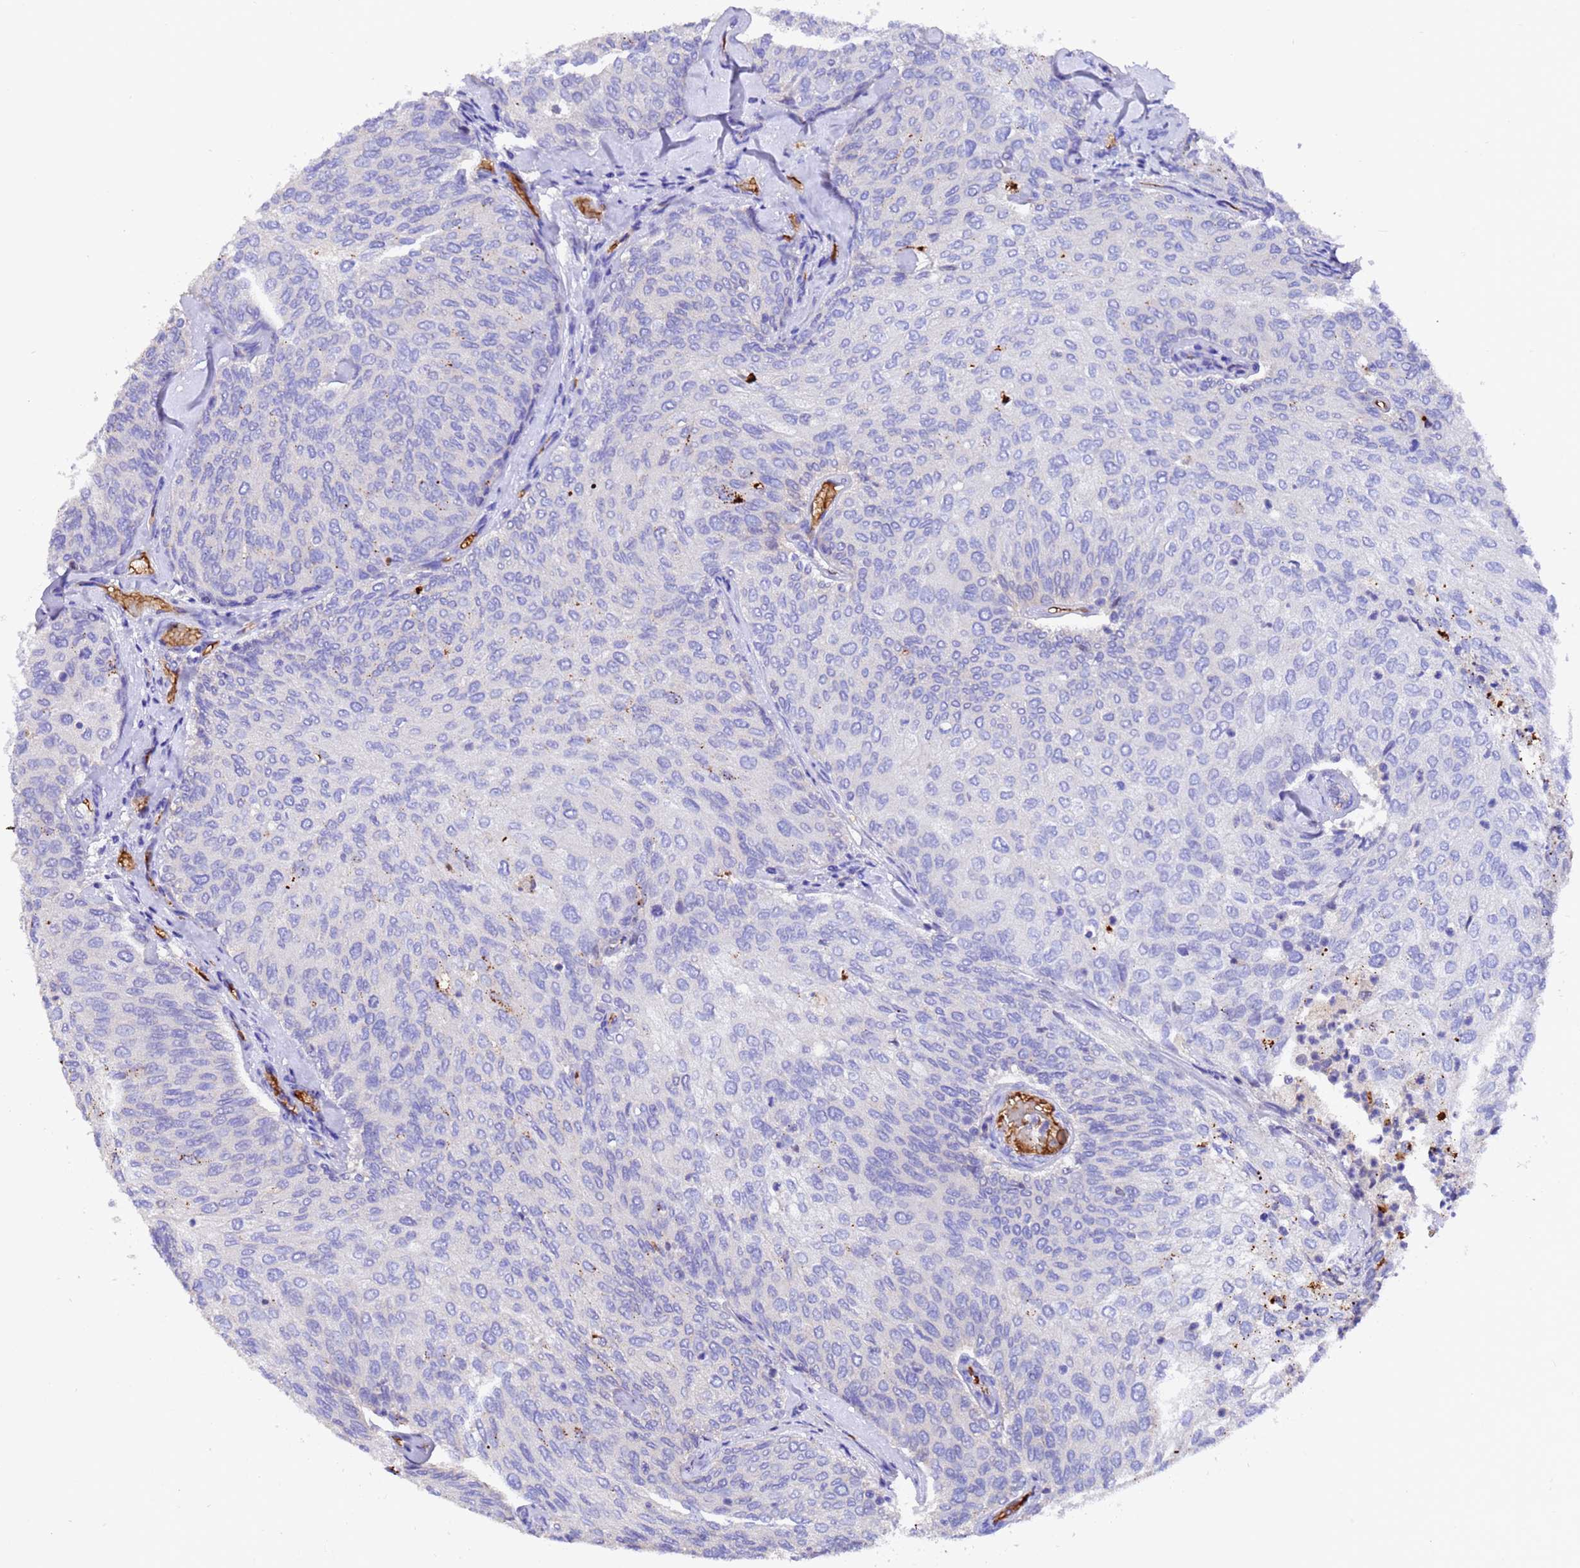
{"staining": {"intensity": "moderate", "quantity": "<25%", "location": "cytoplasmic/membranous"}, "tissue": "urothelial cancer", "cell_type": "Tumor cells", "image_type": "cancer", "snomed": [{"axis": "morphology", "description": "Urothelial carcinoma, Low grade"}, {"axis": "topography", "description": "Urinary bladder"}], "caption": "This histopathology image exhibits low-grade urothelial carcinoma stained with IHC to label a protein in brown. The cytoplasmic/membranous of tumor cells show moderate positivity for the protein. Nuclei are counter-stained blue.", "gene": "ELP6", "patient": {"sex": "female", "age": 79}}